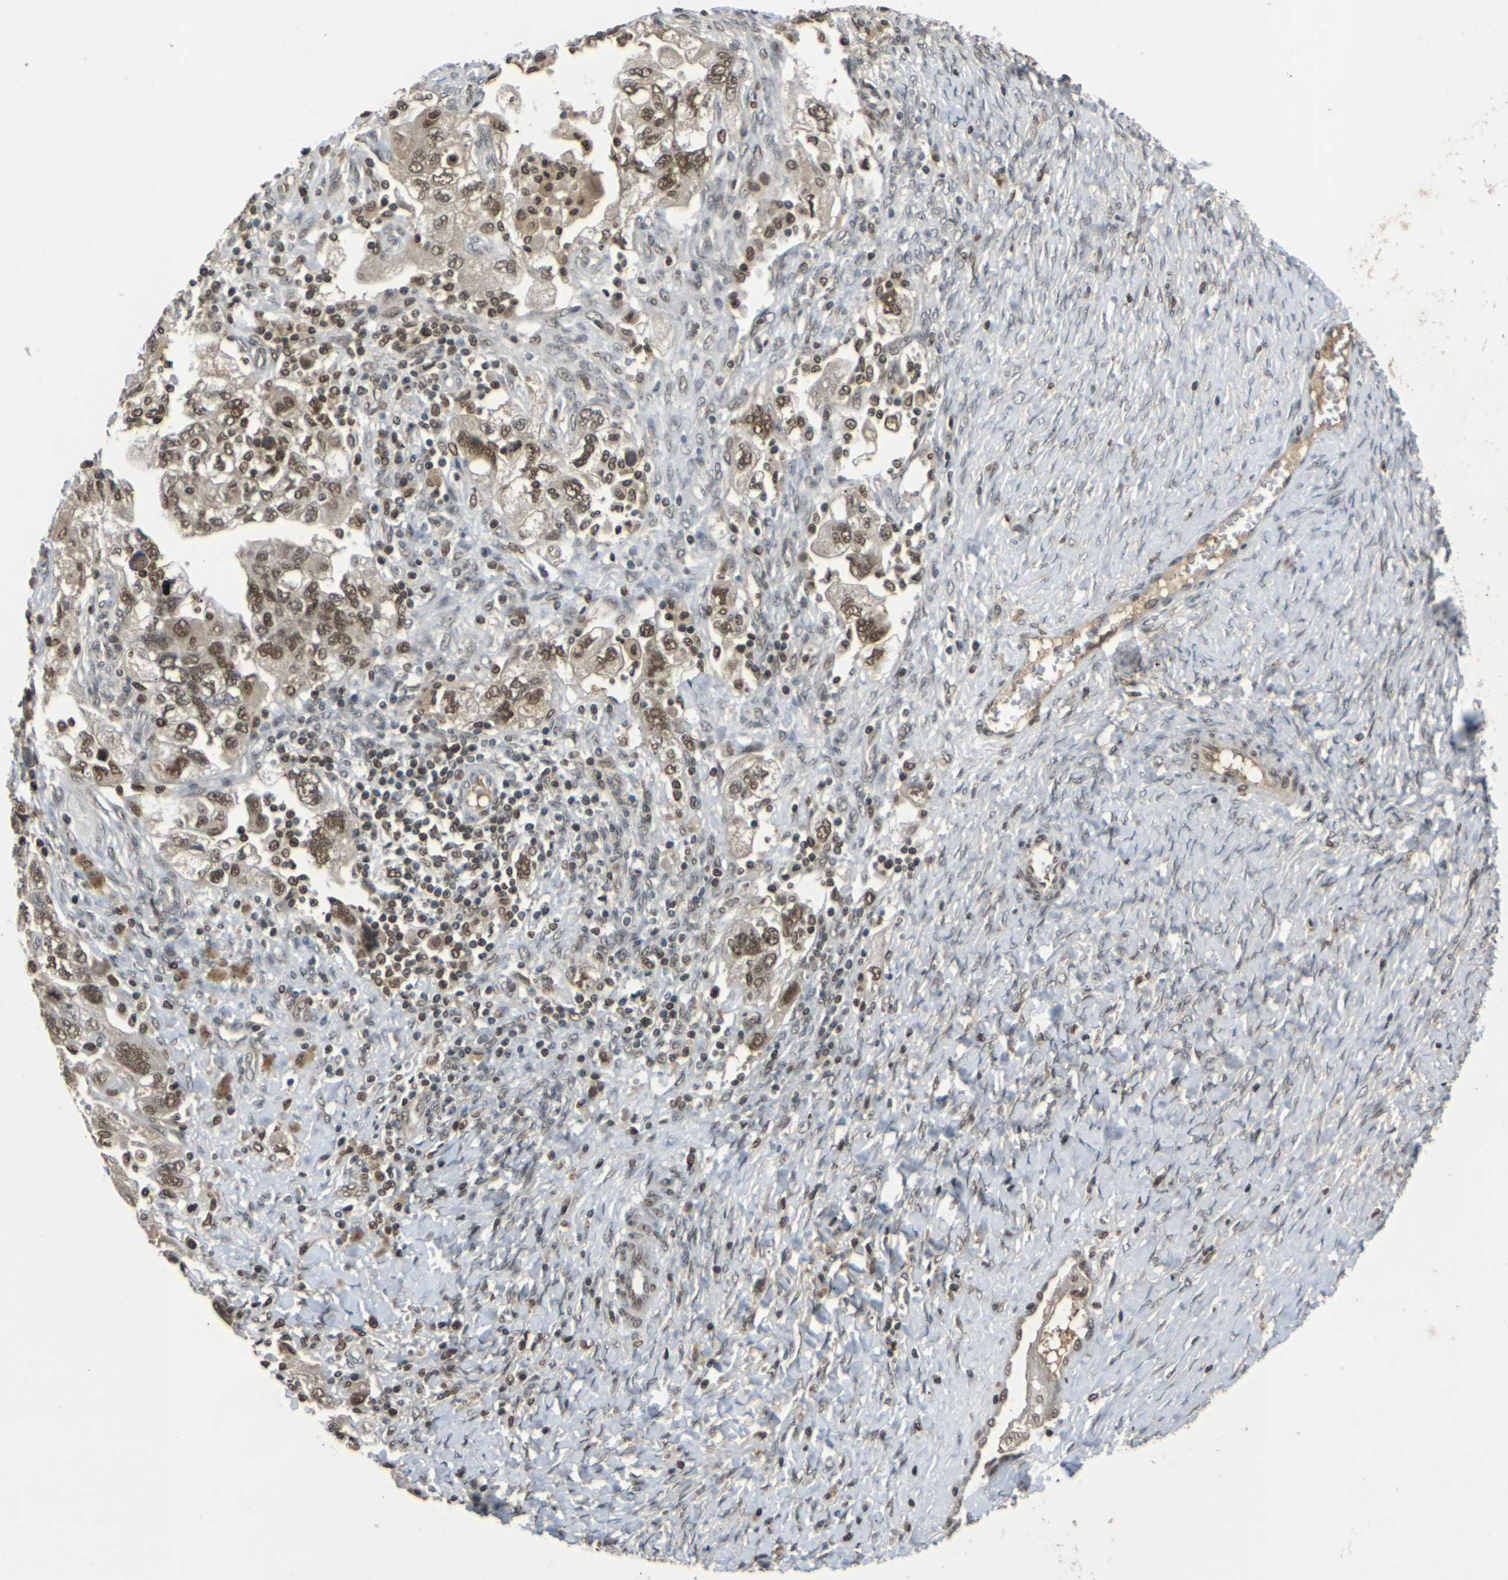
{"staining": {"intensity": "moderate", "quantity": ">75%", "location": "cytoplasmic/membranous,nuclear"}, "tissue": "ovarian cancer", "cell_type": "Tumor cells", "image_type": "cancer", "snomed": [{"axis": "morphology", "description": "Carcinoma, NOS"}, {"axis": "morphology", "description": "Cystadenocarcinoma, serous, NOS"}, {"axis": "topography", "description": "Ovary"}], "caption": "Human ovarian cancer (carcinoma) stained for a protein (brown) displays moderate cytoplasmic/membranous and nuclear positive staining in about >75% of tumor cells.", "gene": "NELFA", "patient": {"sex": "female", "age": 69}}